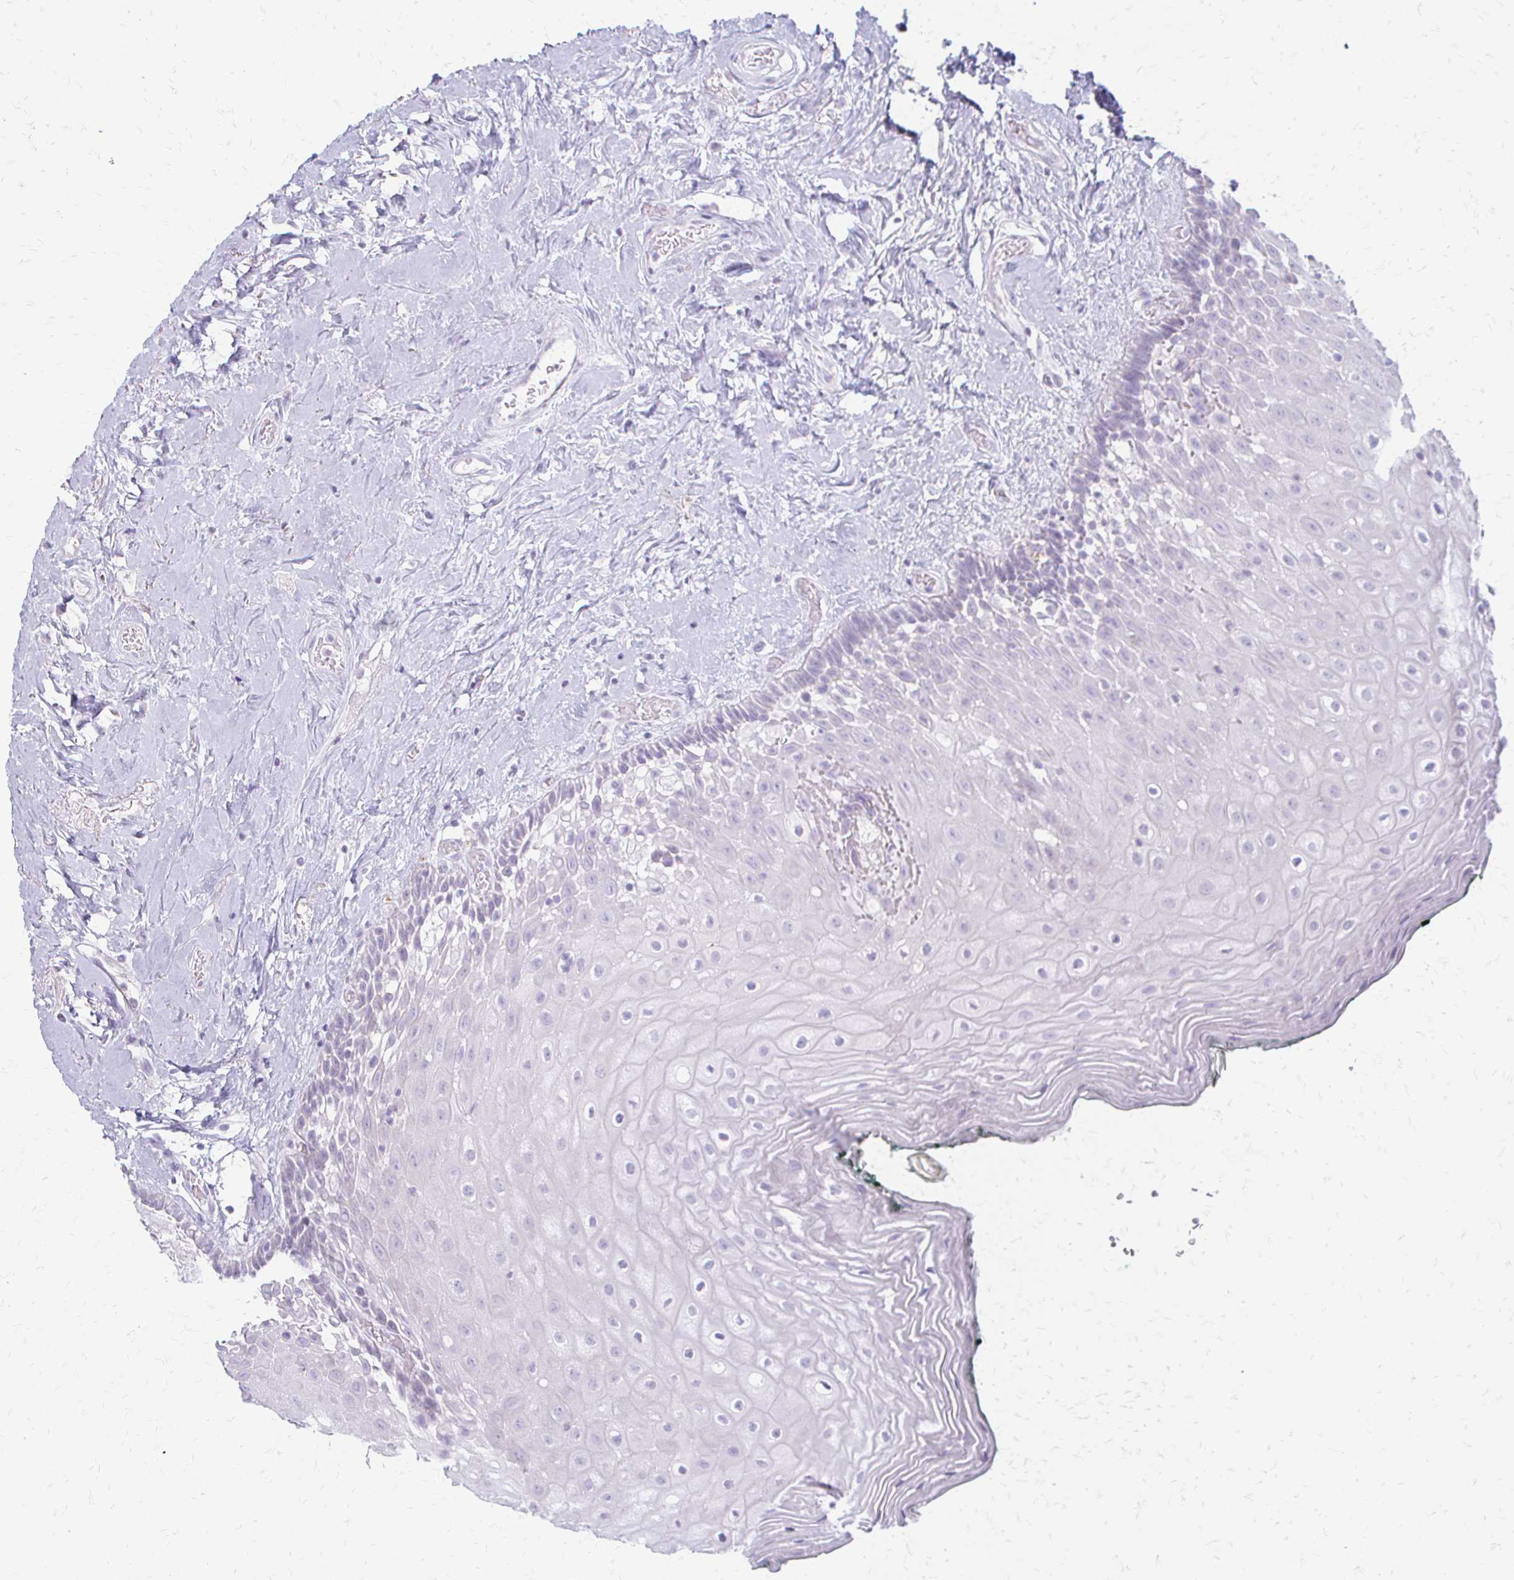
{"staining": {"intensity": "negative", "quantity": "none", "location": "none"}, "tissue": "oral mucosa", "cell_type": "Squamous epithelial cells", "image_type": "normal", "snomed": [{"axis": "morphology", "description": "Normal tissue, NOS"}, {"axis": "morphology", "description": "Squamous cell carcinoma, NOS"}, {"axis": "topography", "description": "Oral tissue"}, {"axis": "topography", "description": "Head-Neck"}], "caption": "This photomicrograph is of benign oral mucosa stained with IHC to label a protein in brown with the nuclei are counter-stained blue. There is no expression in squamous epithelial cells.", "gene": "ACP5", "patient": {"sex": "male", "age": 64}}